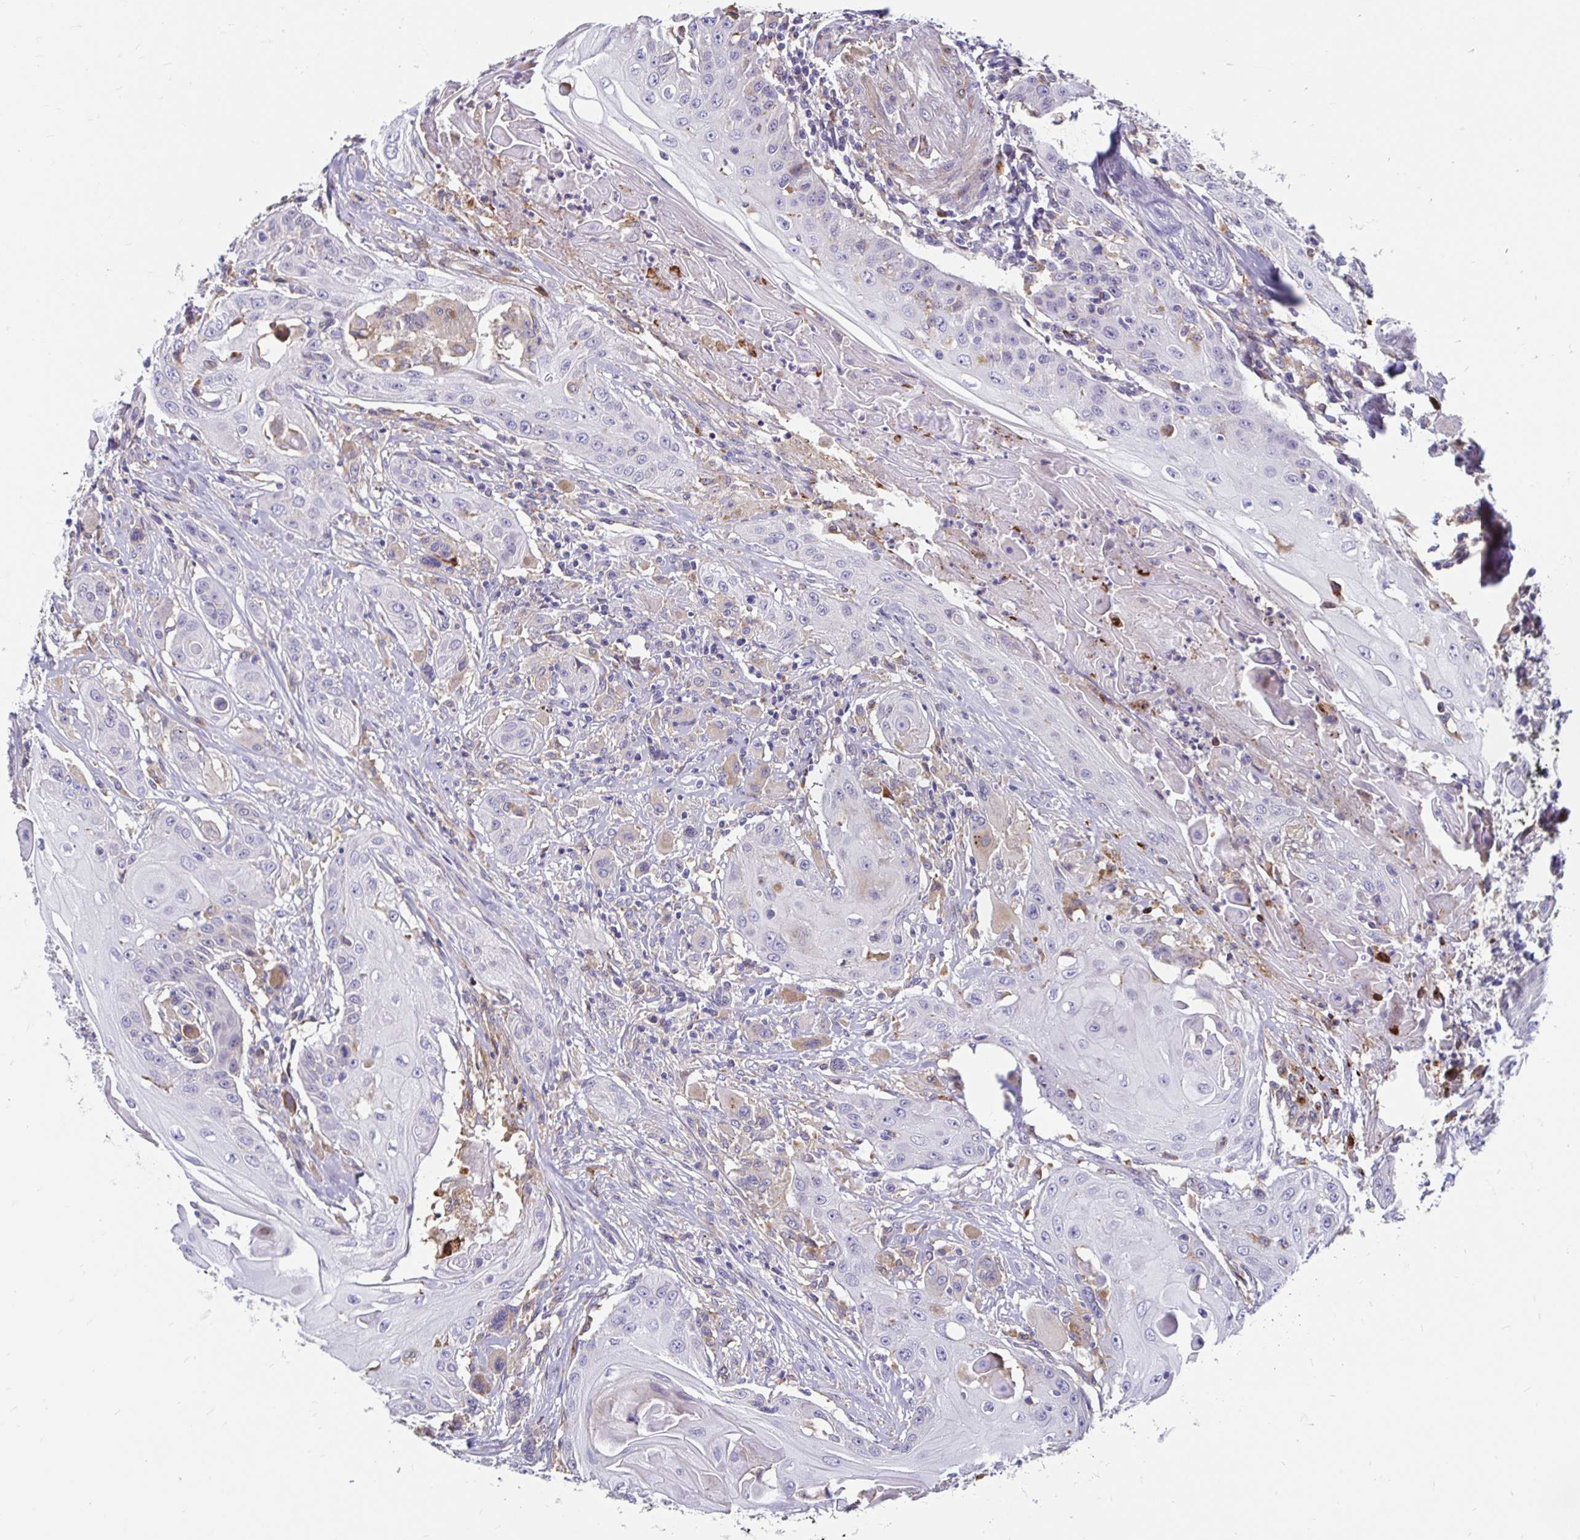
{"staining": {"intensity": "negative", "quantity": "none", "location": "none"}, "tissue": "head and neck cancer", "cell_type": "Tumor cells", "image_type": "cancer", "snomed": [{"axis": "morphology", "description": "Squamous cell carcinoma, NOS"}, {"axis": "topography", "description": "Oral tissue"}, {"axis": "topography", "description": "Head-Neck"}, {"axis": "topography", "description": "Neck, NOS"}], "caption": "Micrograph shows no protein positivity in tumor cells of squamous cell carcinoma (head and neck) tissue.", "gene": "CDKL1", "patient": {"sex": "female", "age": 55}}